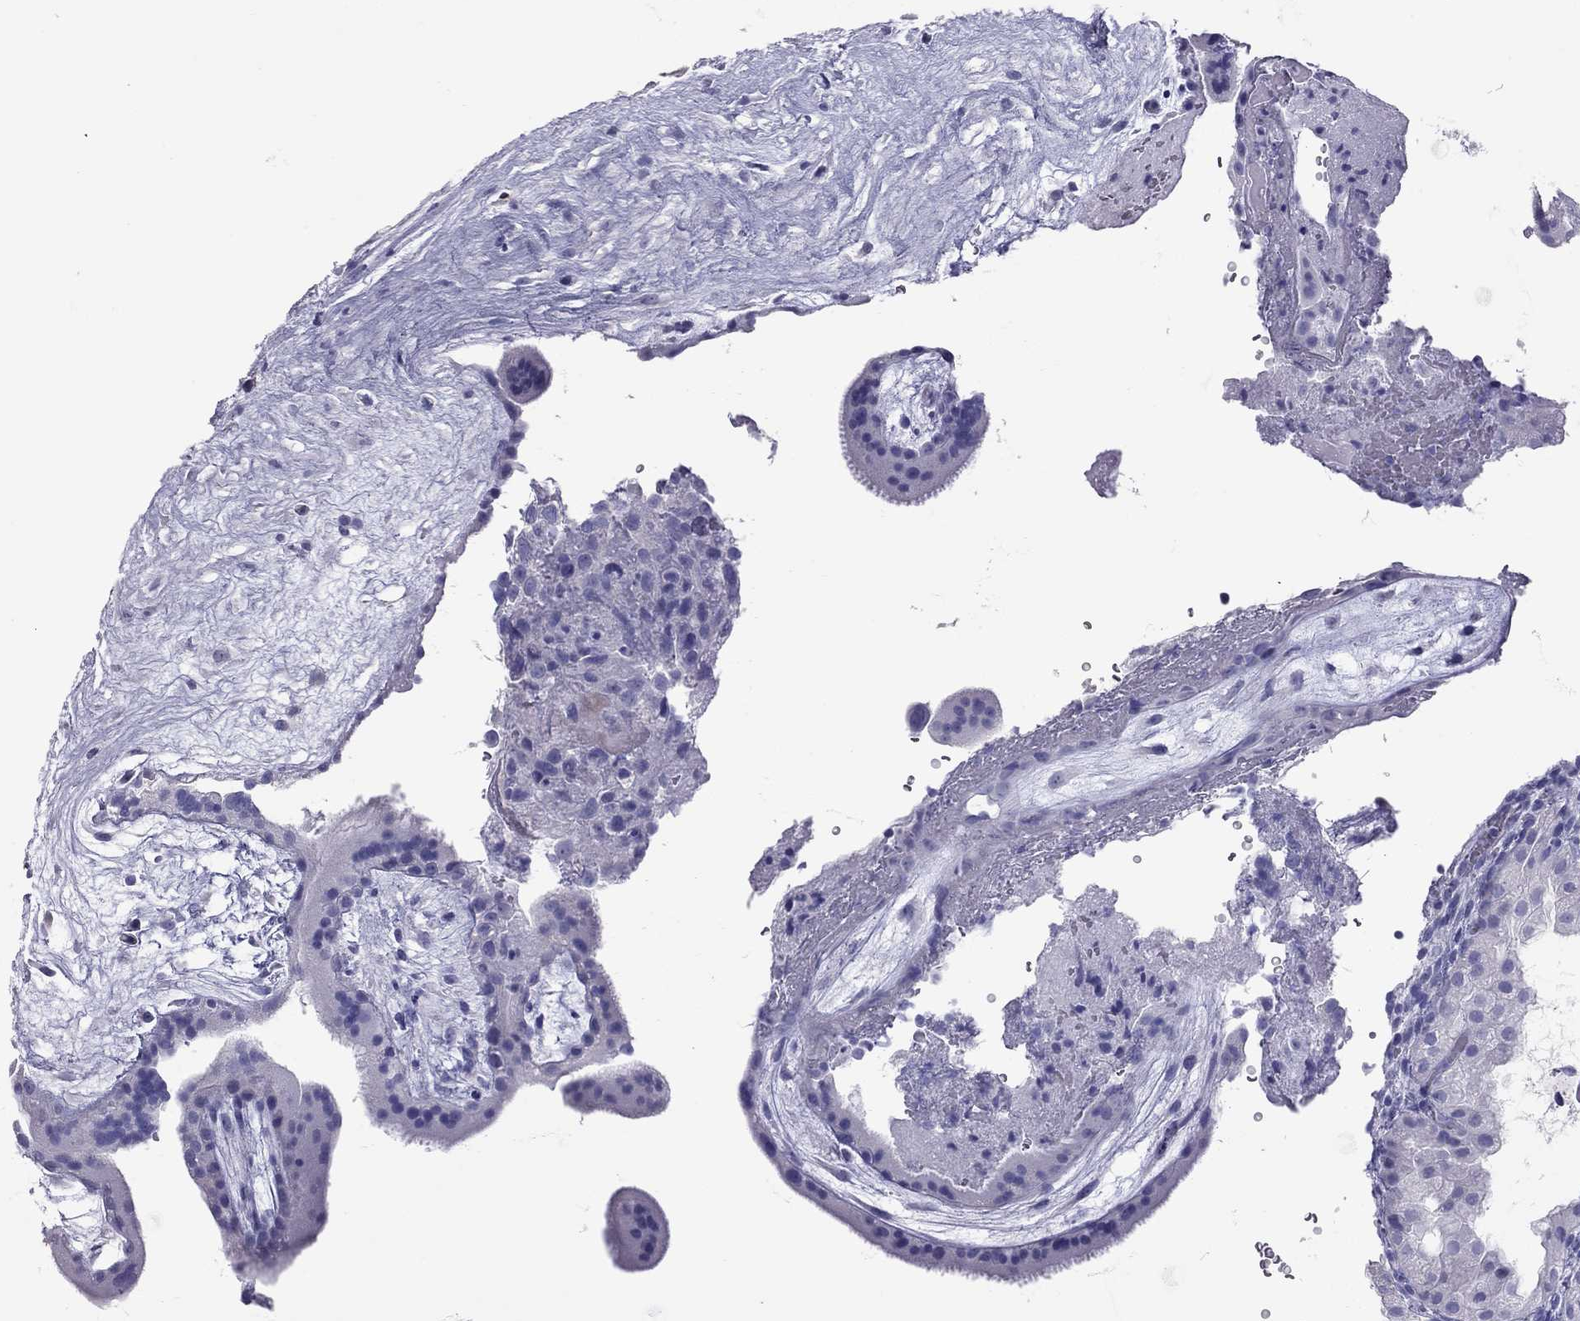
{"staining": {"intensity": "negative", "quantity": "none", "location": "none"}, "tissue": "placenta", "cell_type": "Decidual cells", "image_type": "normal", "snomed": [{"axis": "morphology", "description": "Normal tissue, NOS"}, {"axis": "topography", "description": "Placenta"}], "caption": "Immunohistochemical staining of unremarkable placenta demonstrates no significant expression in decidual cells.", "gene": "STAG3", "patient": {"sex": "female", "age": 19}}